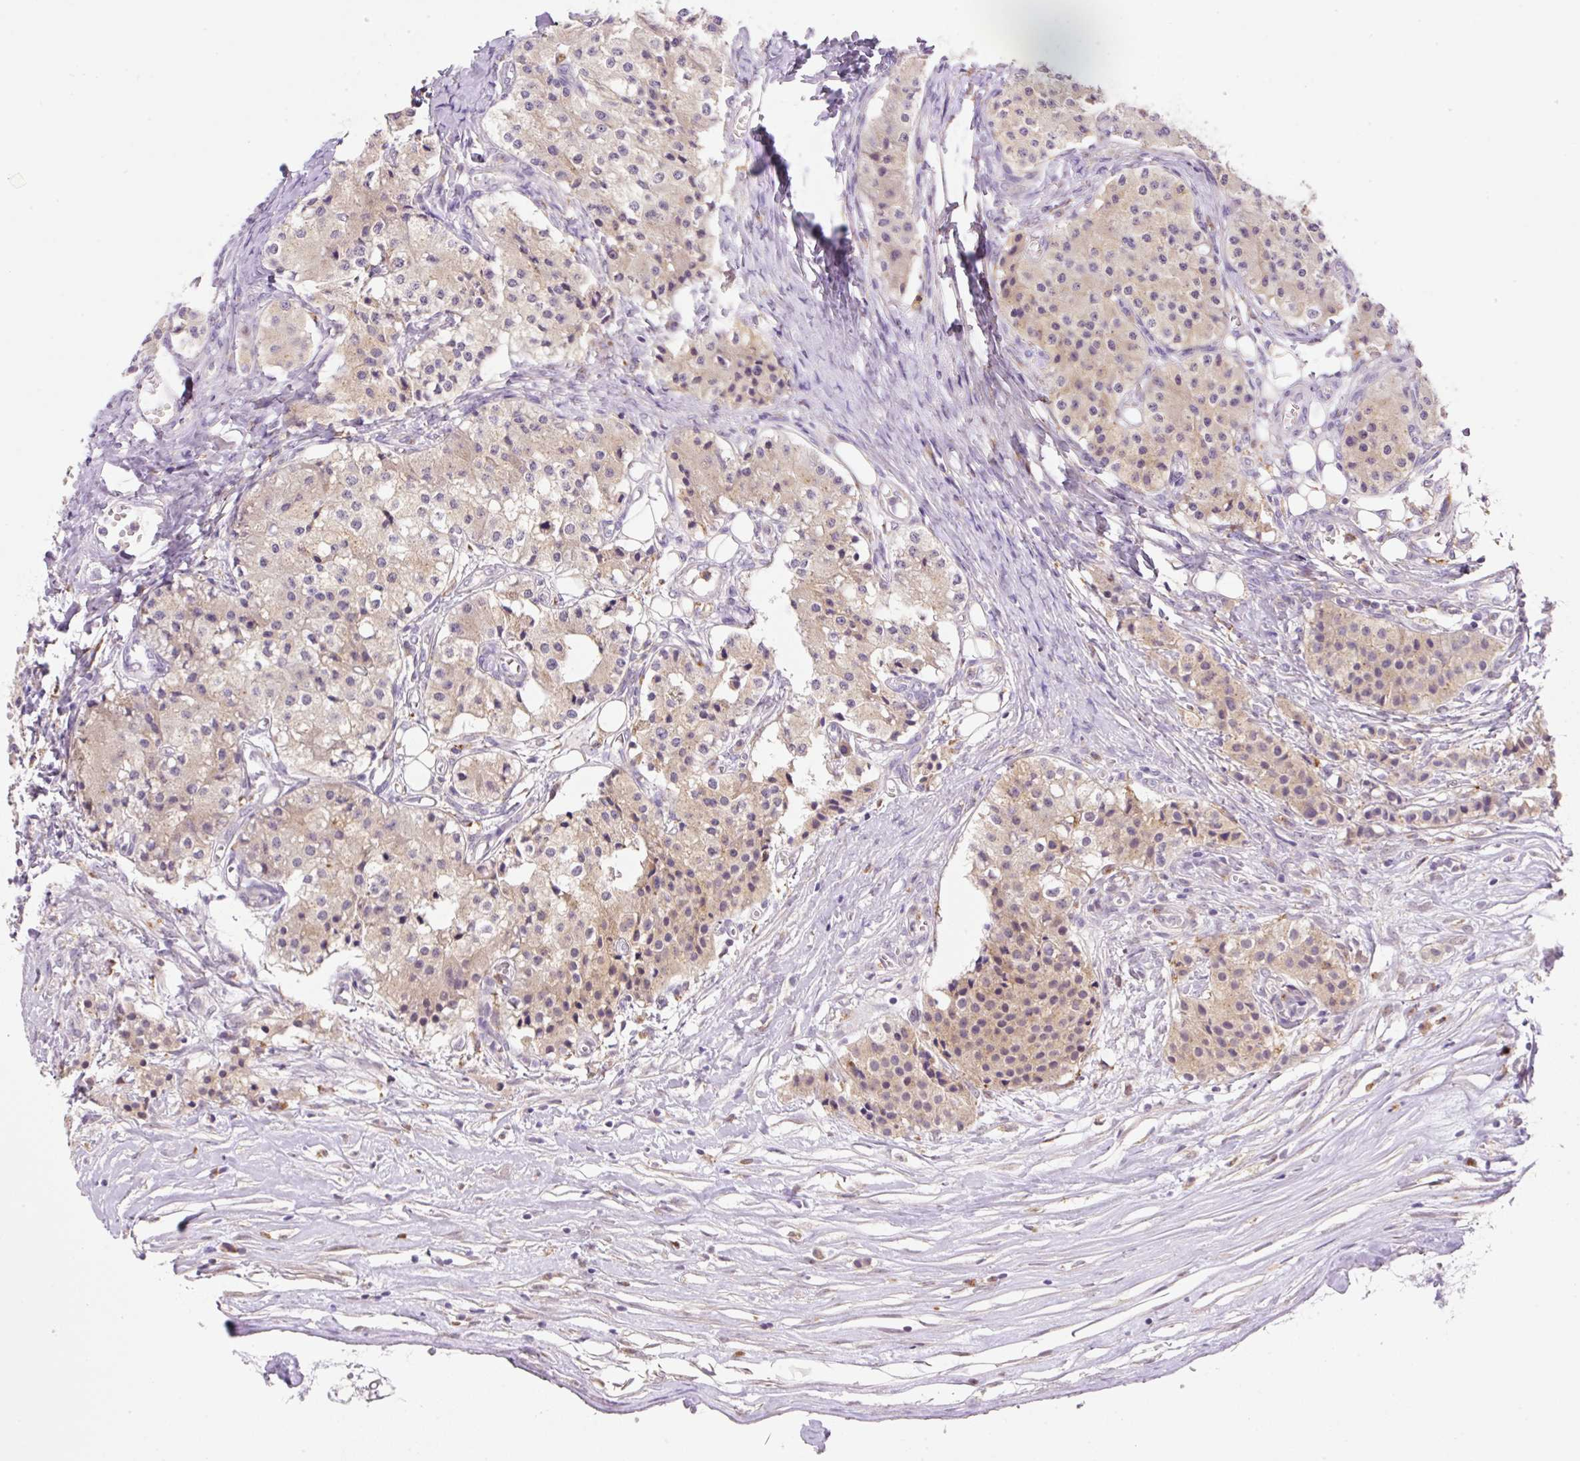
{"staining": {"intensity": "weak", "quantity": "25%-75%", "location": "cytoplasmic/membranous"}, "tissue": "carcinoid", "cell_type": "Tumor cells", "image_type": "cancer", "snomed": [{"axis": "morphology", "description": "Carcinoid, malignant, NOS"}, {"axis": "topography", "description": "Colon"}], "caption": "Weak cytoplasmic/membranous expression for a protein is present in about 25%-75% of tumor cells of malignant carcinoid using immunohistochemistry (IHC).", "gene": "CEBPZOS", "patient": {"sex": "female", "age": 52}}